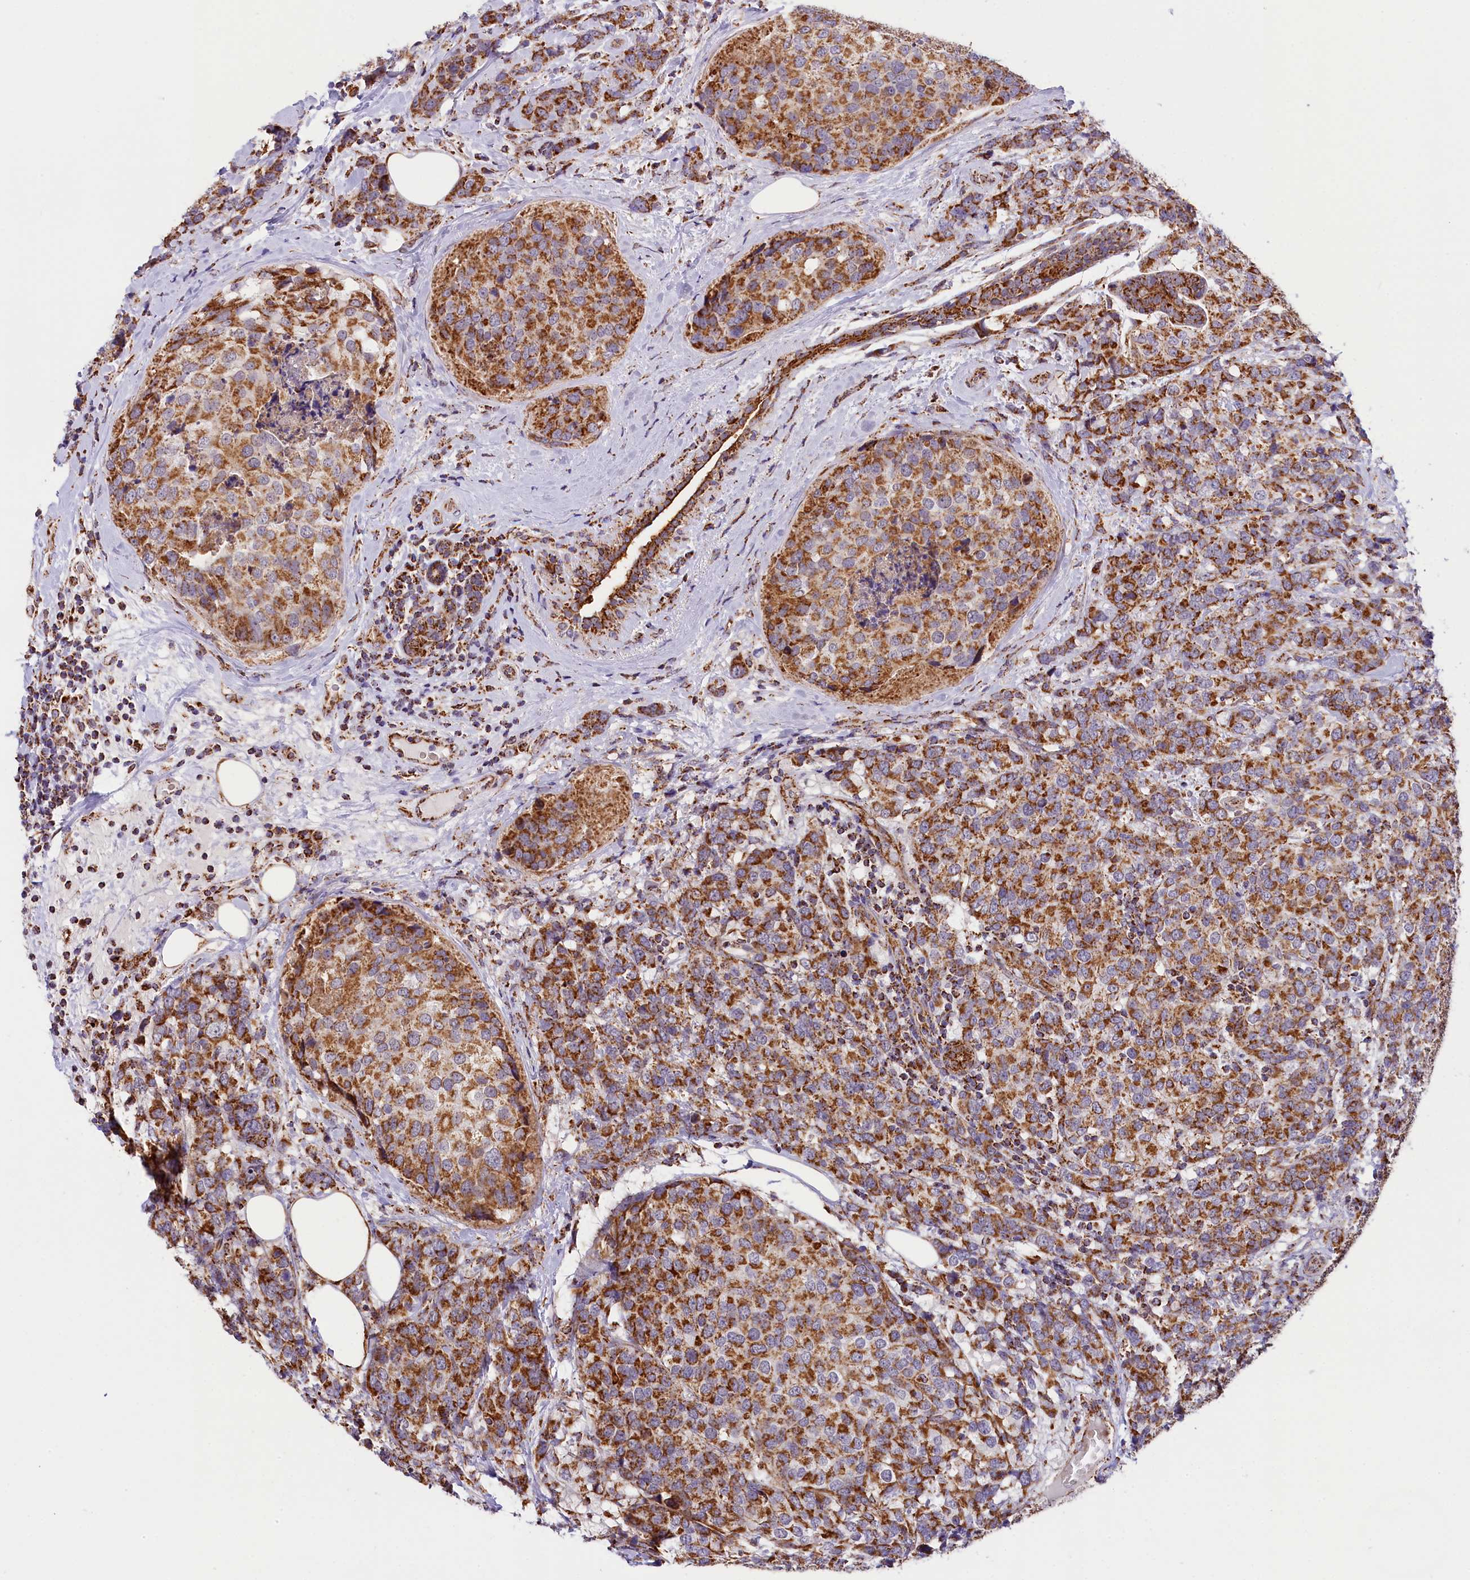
{"staining": {"intensity": "moderate", "quantity": ">75%", "location": "cytoplasmic/membranous"}, "tissue": "breast cancer", "cell_type": "Tumor cells", "image_type": "cancer", "snomed": [{"axis": "morphology", "description": "Lobular carcinoma"}, {"axis": "topography", "description": "Breast"}], "caption": "Protein staining displays moderate cytoplasmic/membranous expression in about >75% of tumor cells in breast lobular carcinoma.", "gene": "NDUFA8", "patient": {"sex": "female", "age": 59}}